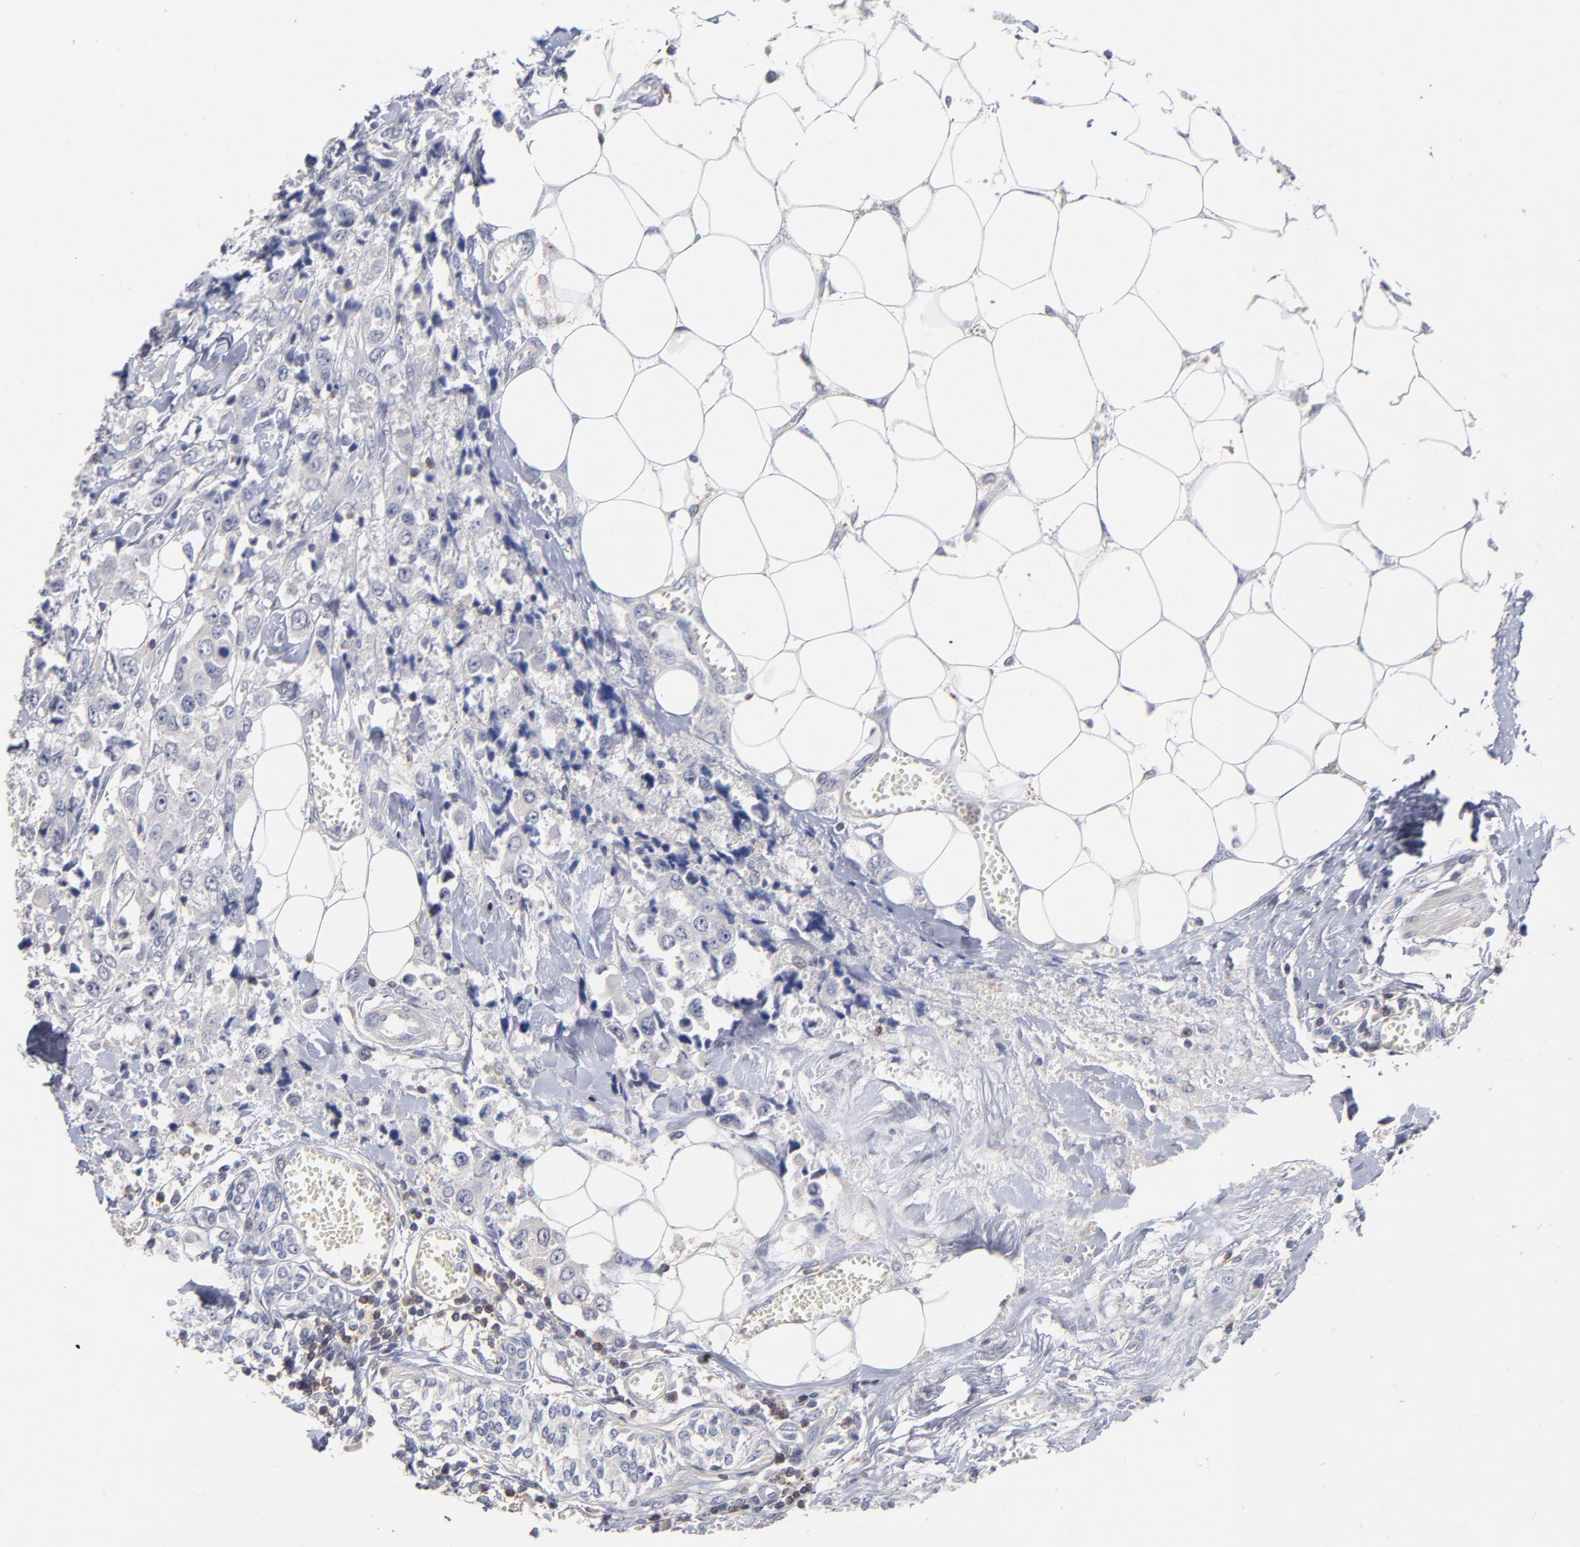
{"staining": {"intensity": "negative", "quantity": "none", "location": "none"}, "tissue": "breast cancer", "cell_type": "Tumor cells", "image_type": "cancer", "snomed": [{"axis": "morphology", "description": "Duct carcinoma"}, {"axis": "topography", "description": "Breast"}], "caption": "There is no significant staining in tumor cells of breast intraductal carcinoma.", "gene": "TRAT1", "patient": {"sex": "female", "age": 58}}